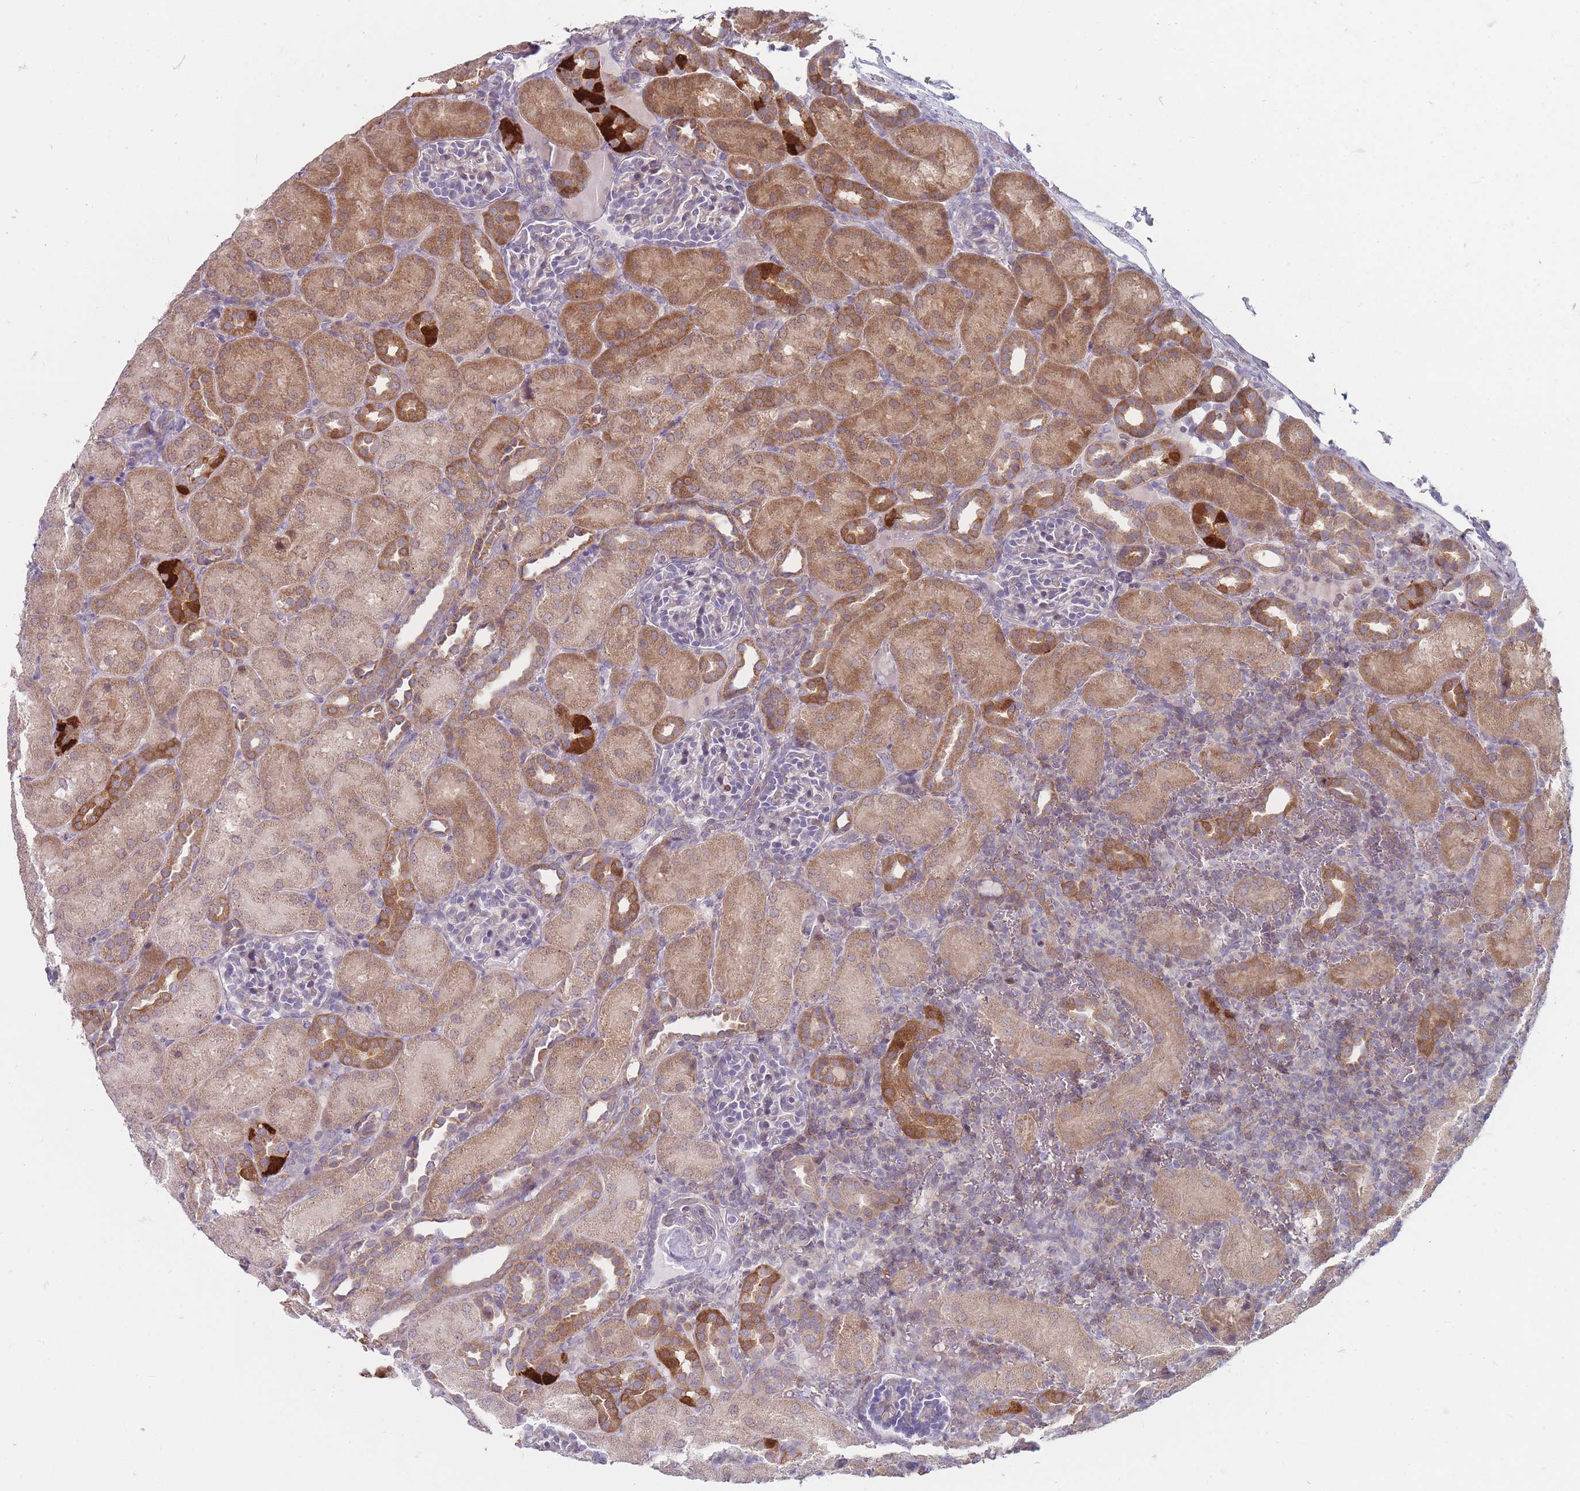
{"staining": {"intensity": "negative", "quantity": "none", "location": "none"}, "tissue": "kidney", "cell_type": "Cells in glomeruli", "image_type": "normal", "snomed": [{"axis": "morphology", "description": "Normal tissue, NOS"}, {"axis": "topography", "description": "Kidney"}], "caption": "The immunohistochemistry image has no significant expression in cells in glomeruli of kidney. (DAB (3,3'-diaminobenzidine) immunohistochemistry (IHC) visualized using brightfield microscopy, high magnification).", "gene": "PCDH12", "patient": {"sex": "male", "age": 1}}